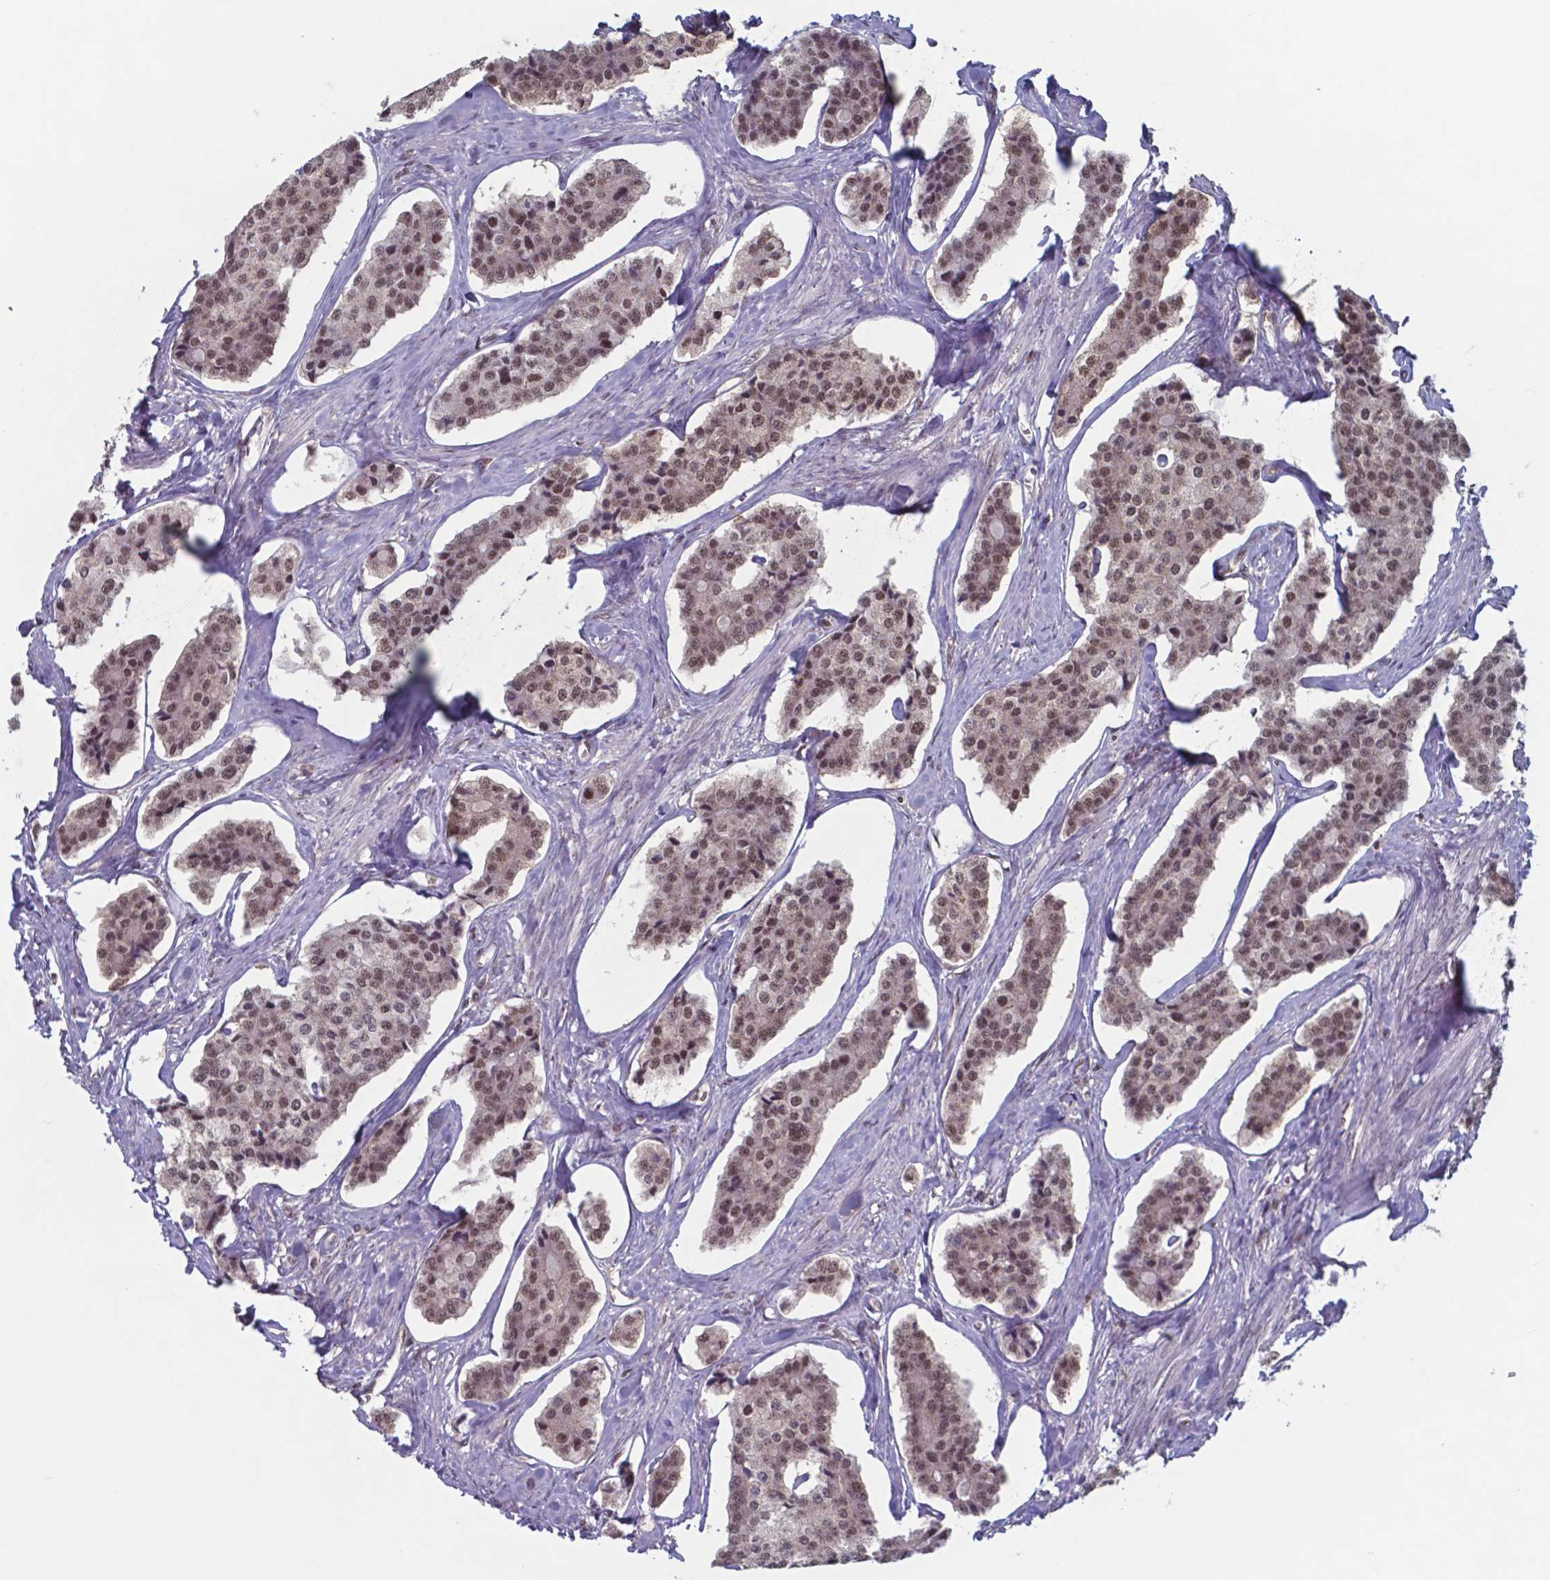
{"staining": {"intensity": "weak", "quantity": ">75%", "location": "nuclear"}, "tissue": "carcinoid", "cell_type": "Tumor cells", "image_type": "cancer", "snomed": [{"axis": "morphology", "description": "Carcinoid, malignant, NOS"}, {"axis": "topography", "description": "Small intestine"}], "caption": "Protein staining displays weak nuclear staining in about >75% of tumor cells in carcinoid. Using DAB (brown) and hematoxylin (blue) stains, captured at high magnification using brightfield microscopy.", "gene": "UBA1", "patient": {"sex": "female", "age": 65}}